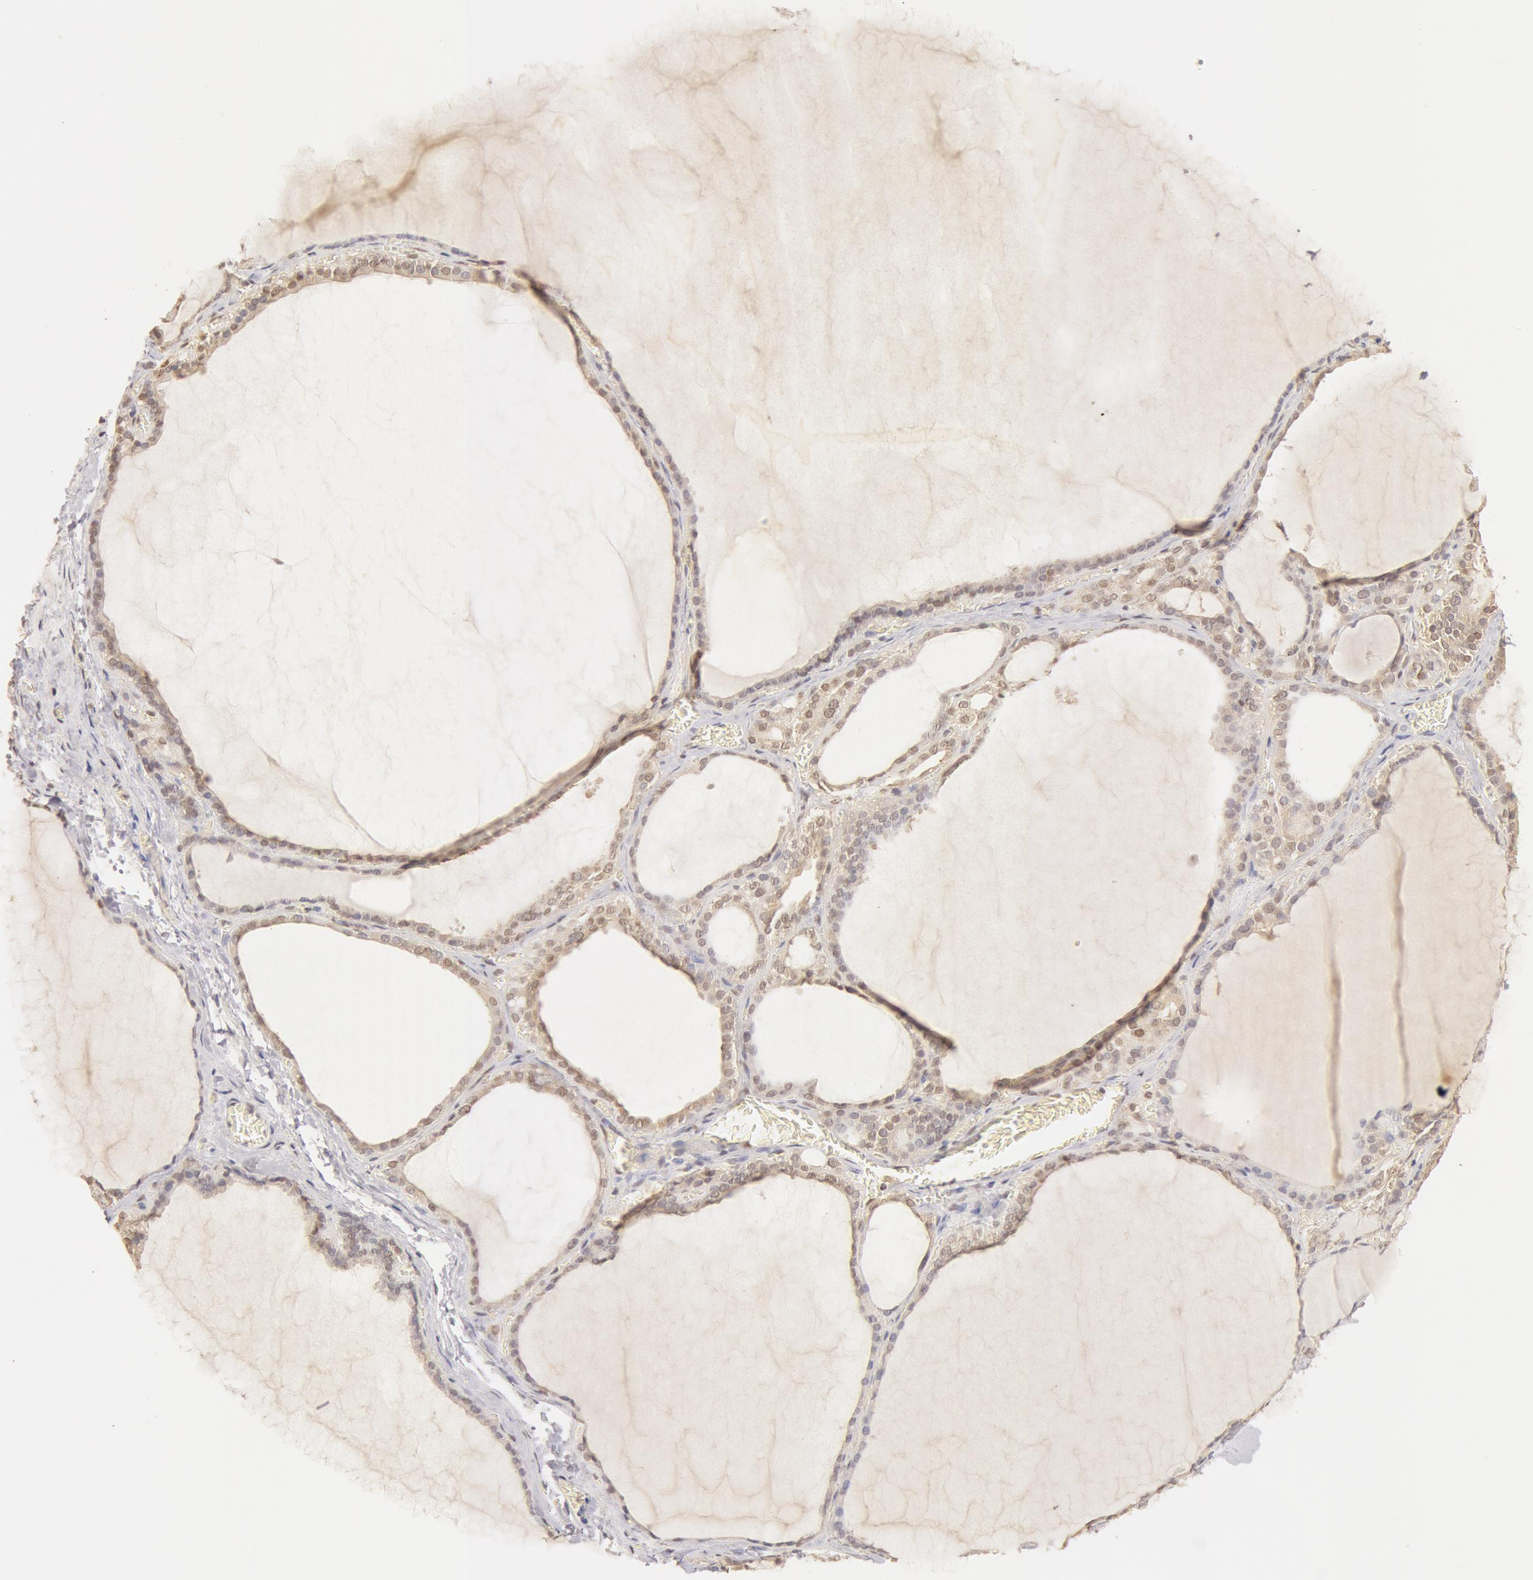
{"staining": {"intensity": "moderate", "quantity": "25%-75%", "location": "nuclear"}, "tissue": "thyroid gland", "cell_type": "Glandular cells", "image_type": "normal", "snomed": [{"axis": "morphology", "description": "Normal tissue, NOS"}, {"axis": "topography", "description": "Thyroid gland"}], "caption": "Immunohistochemical staining of unremarkable thyroid gland reveals 25%-75% levels of moderate nuclear protein expression in about 25%-75% of glandular cells. (brown staining indicates protein expression, while blue staining denotes nuclei).", "gene": "SNRNP70", "patient": {"sex": "female", "age": 55}}